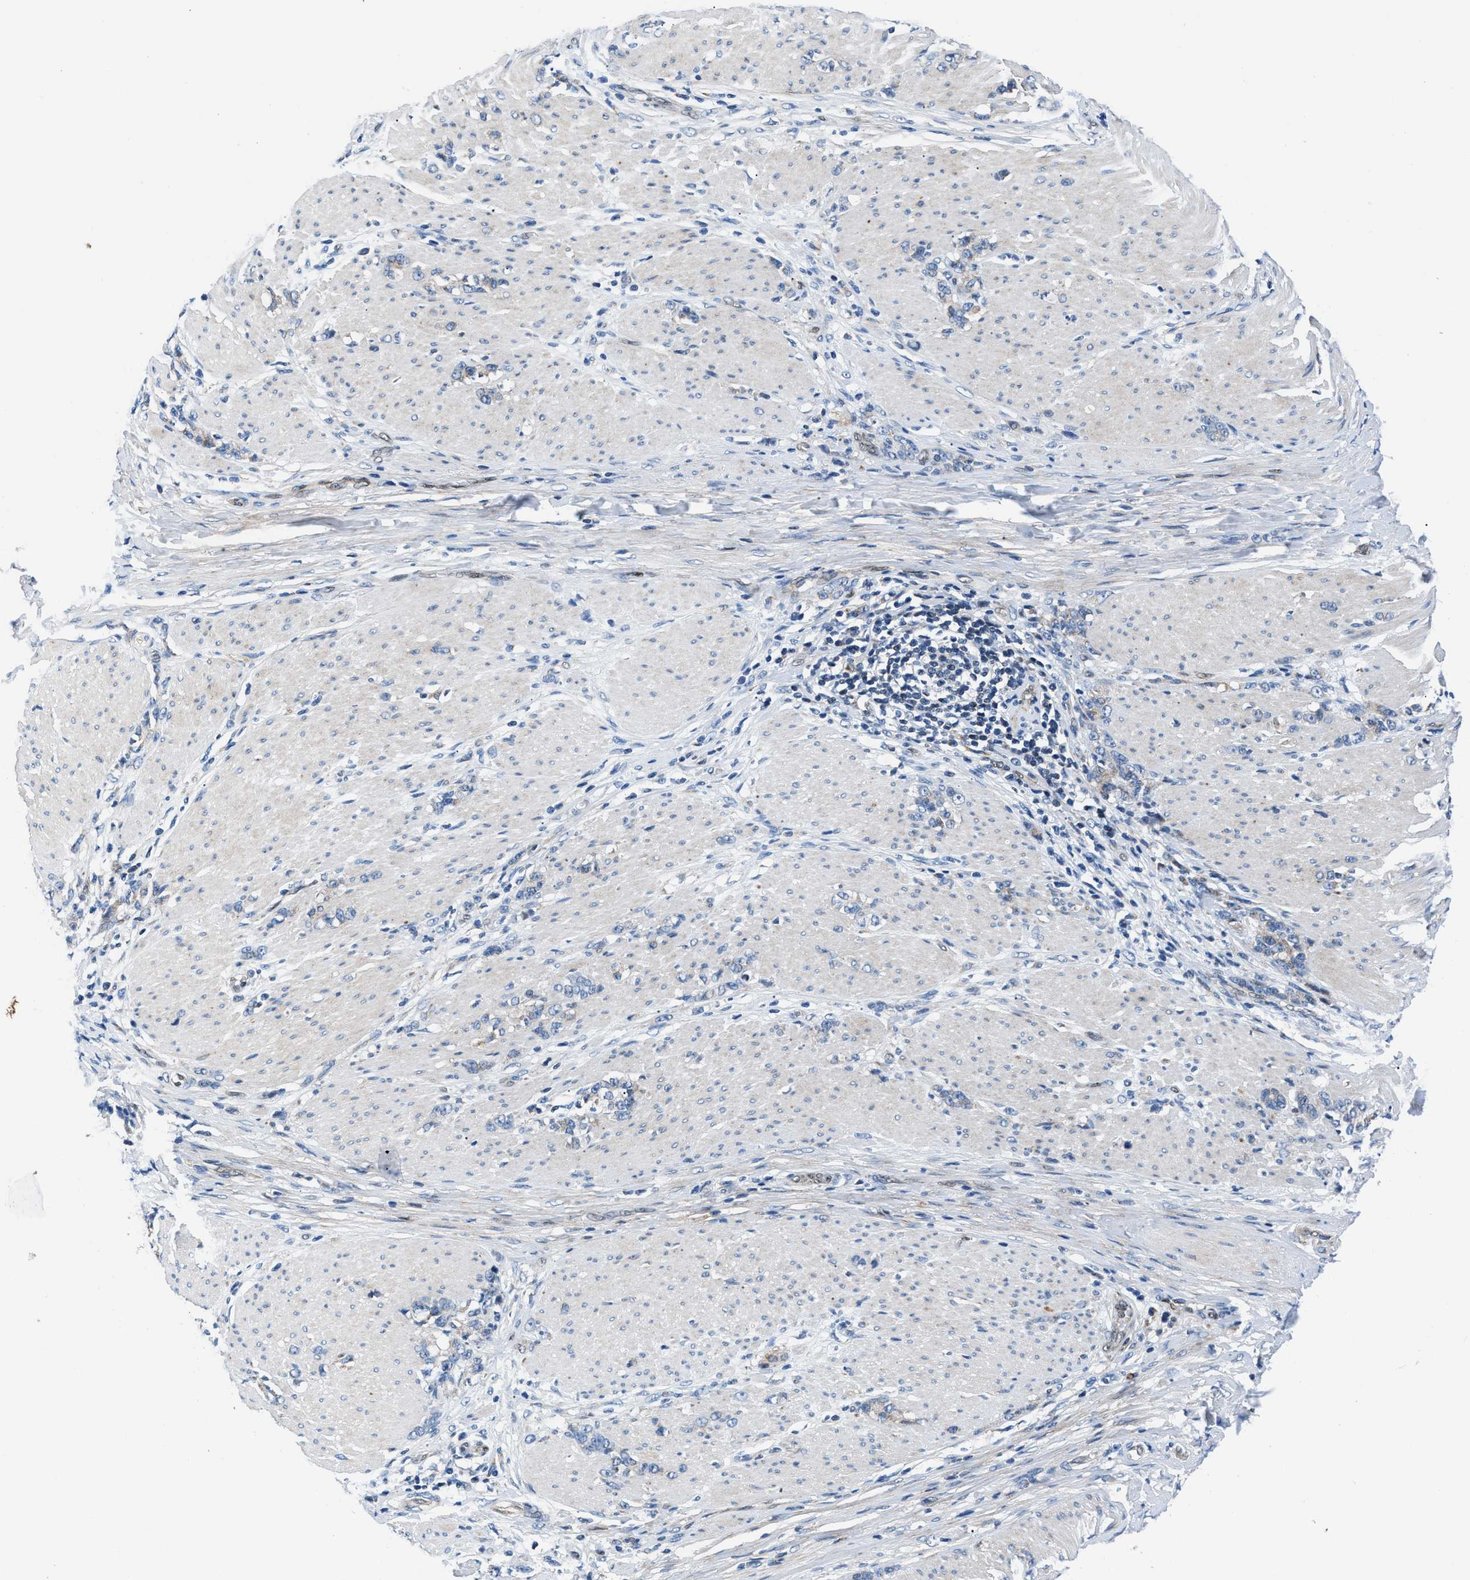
{"staining": {"intensity": "weak", "quantity": "<25%", "location": "cytoplasmic/membranous"}, "tissue": "stomach cancer", "cell_type": "Tumor cells", "image_type": "cancer", "snomed": [{"axis": "morphology", "description": "Adenocarcinoma, NOS"}, {"axis": "topography", "description": "Stomach, lower"}], "caption": "Immunohistochemistry micrograph of human stomach cancer stained for a protein (brown), which demonstrates no expression in tumor cells.", "gene": "LMO2", "patient": {"sex": "male", "age": 88}}